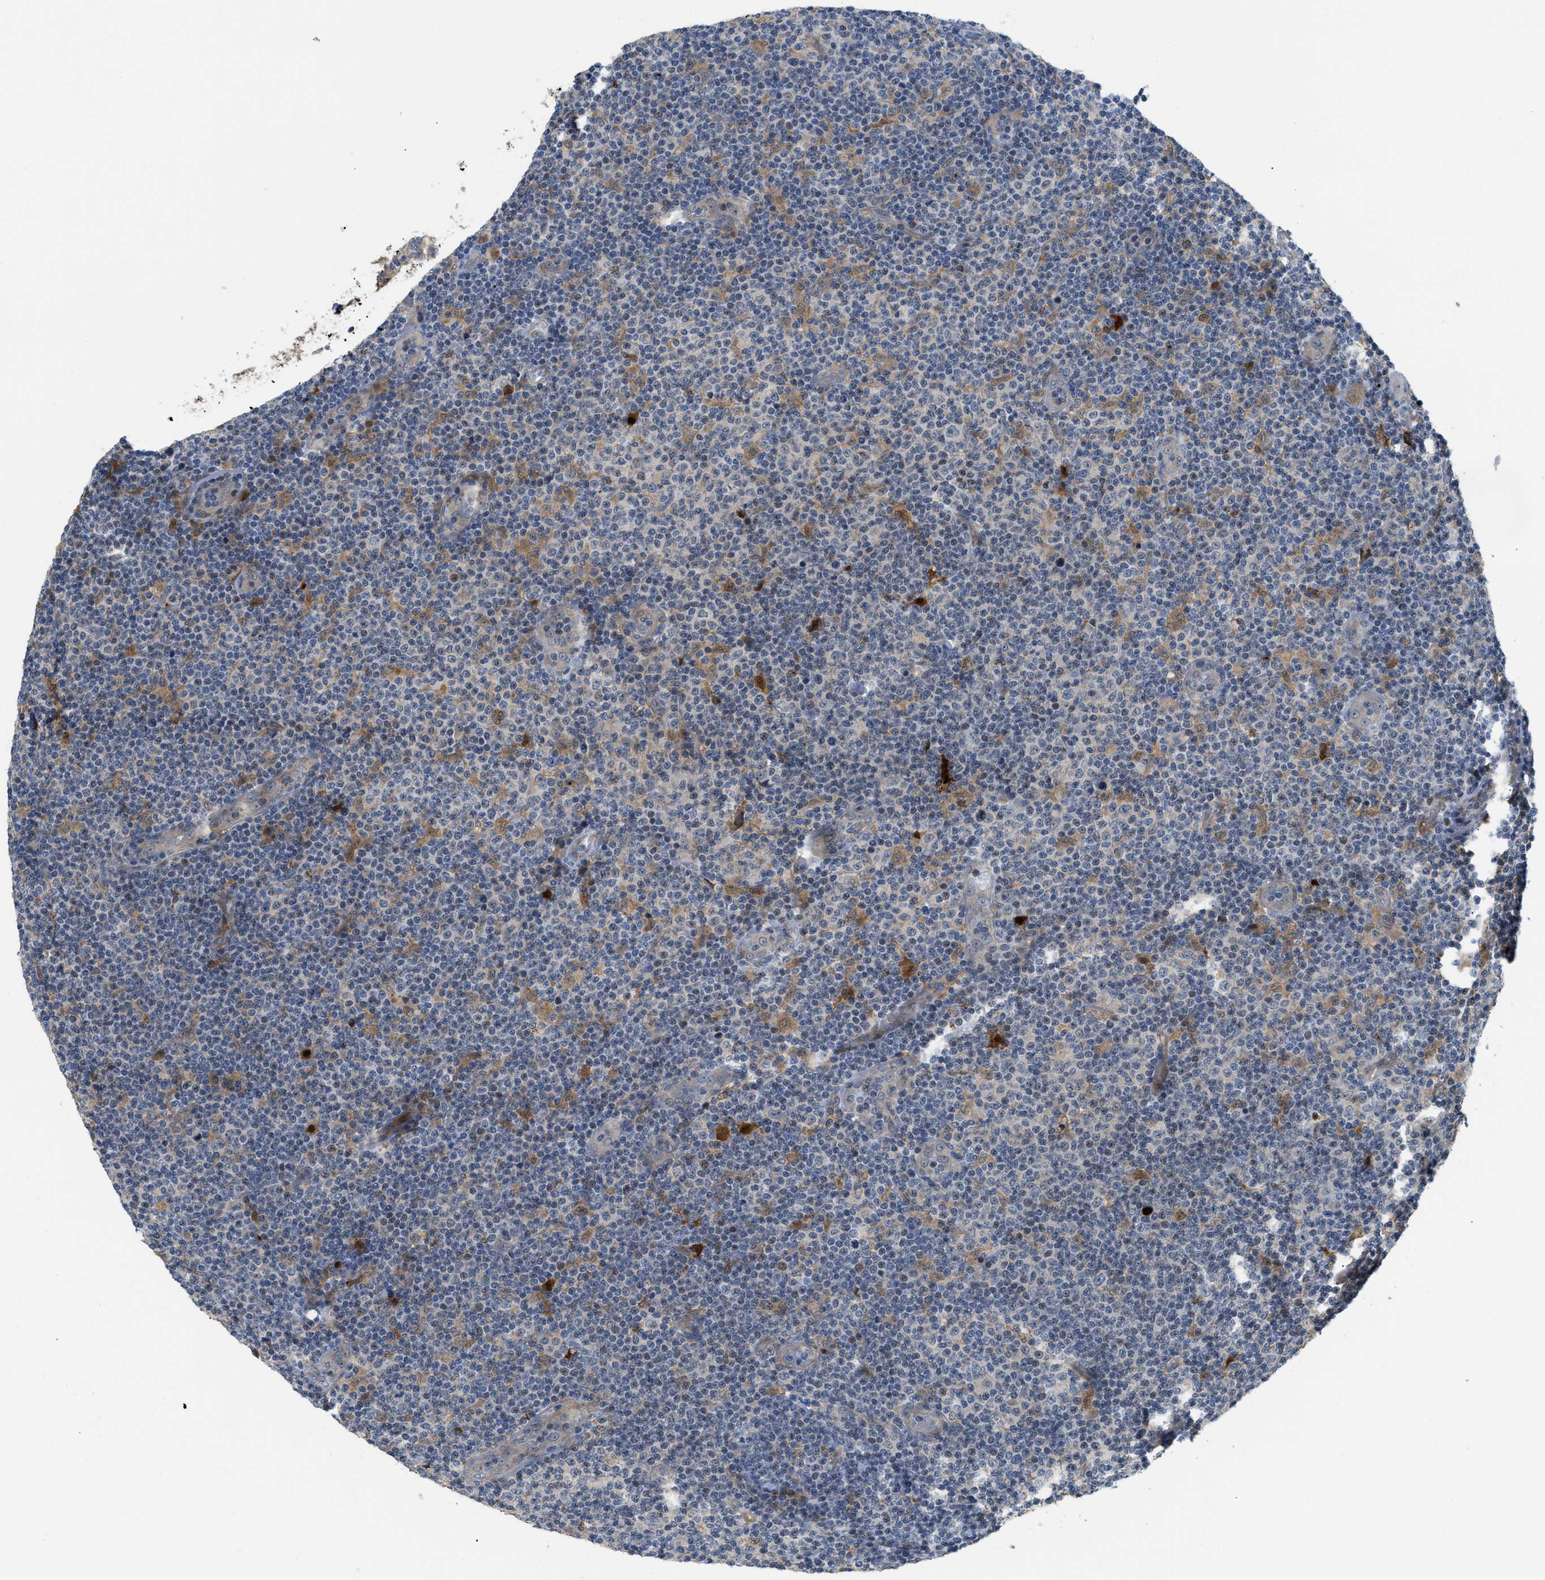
{"staining": {"intensity": "moderate", "quantity": "<25%", "location": "cytoplasmic/membranous"}, "tissue": "lymphoma", "cell_type": "Tumor cells", "image_type": "cancer", "snomed": [{"axis": "morphology", "description": "Malignant lymphoma, non-Hodgkin's type, Low grade"}, {"axis": "topography", "description": "Lymph node"}], "caption": "The micrograph exhibits staining of lymphoma, revealing moderate cytoplasmic/membranous protein positivity (brown color) within tumor cells.", "gene": "TRAK2", "patient": {"sex": "male", "age": 83}}